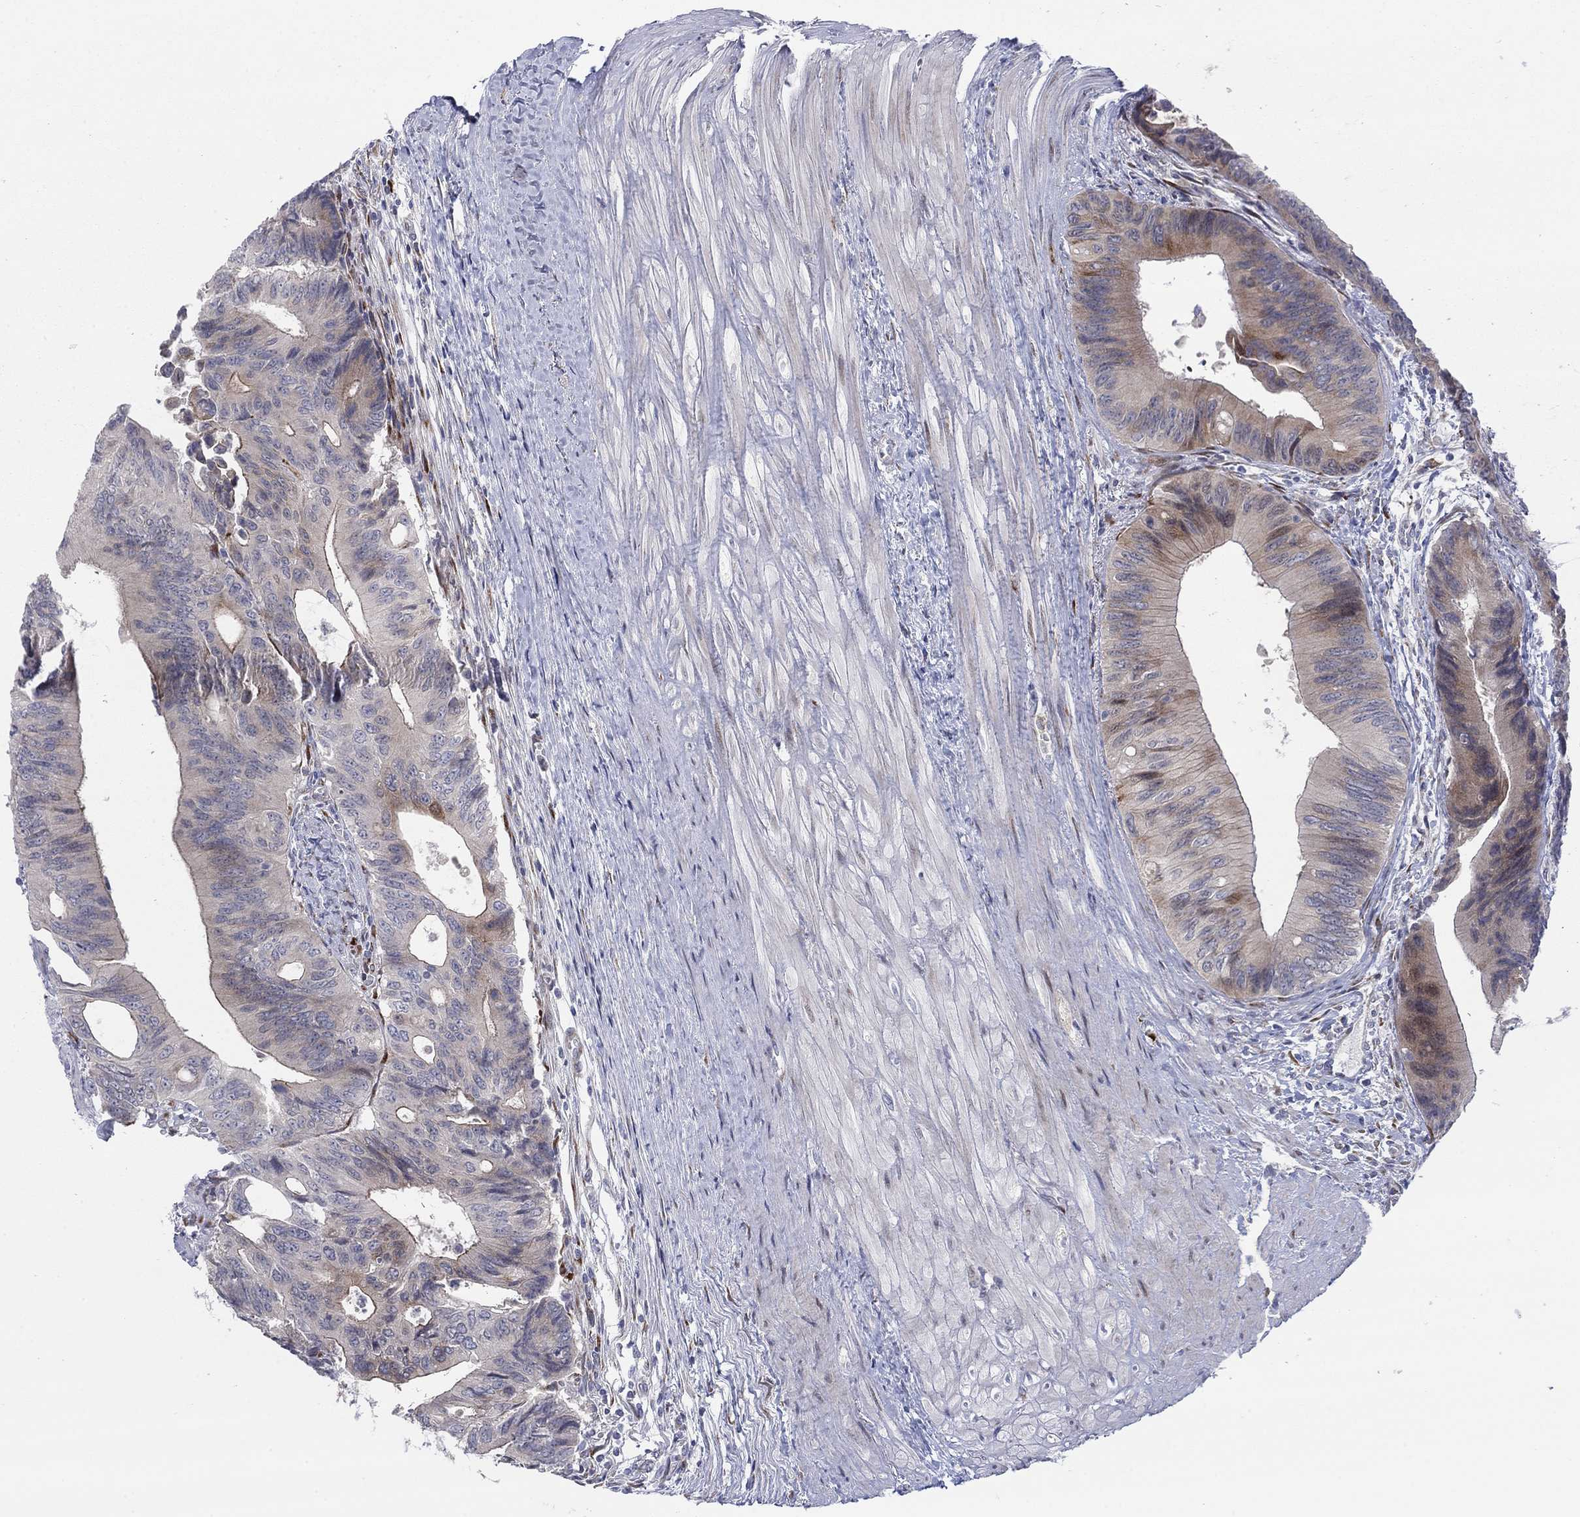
{"staining": {"intensity": "moderate", "quantity": "<25%", "location": "cytoplasmic/membranous"}, "tissue": "colorectal cancer", "cell_type": "Tumor cells", "image_type": "cancer", "snomed": [{"axis": "morphology", "description": "Normal tissue, NOS"}, {"axis": "morphology", "description": "Adenocarcinoma, NOS"}, {"axis": "topography", "description": "Colon"}], "caption": "Immunohistochemistry (IHC) of human adenocarcinoma (colorectal) displays low levels of moderate cytoplasmic/membranous positivity in about <25% of tumor cells.", "gene": "TTC21B", "patient": {"sex": "male", "age": 65}}